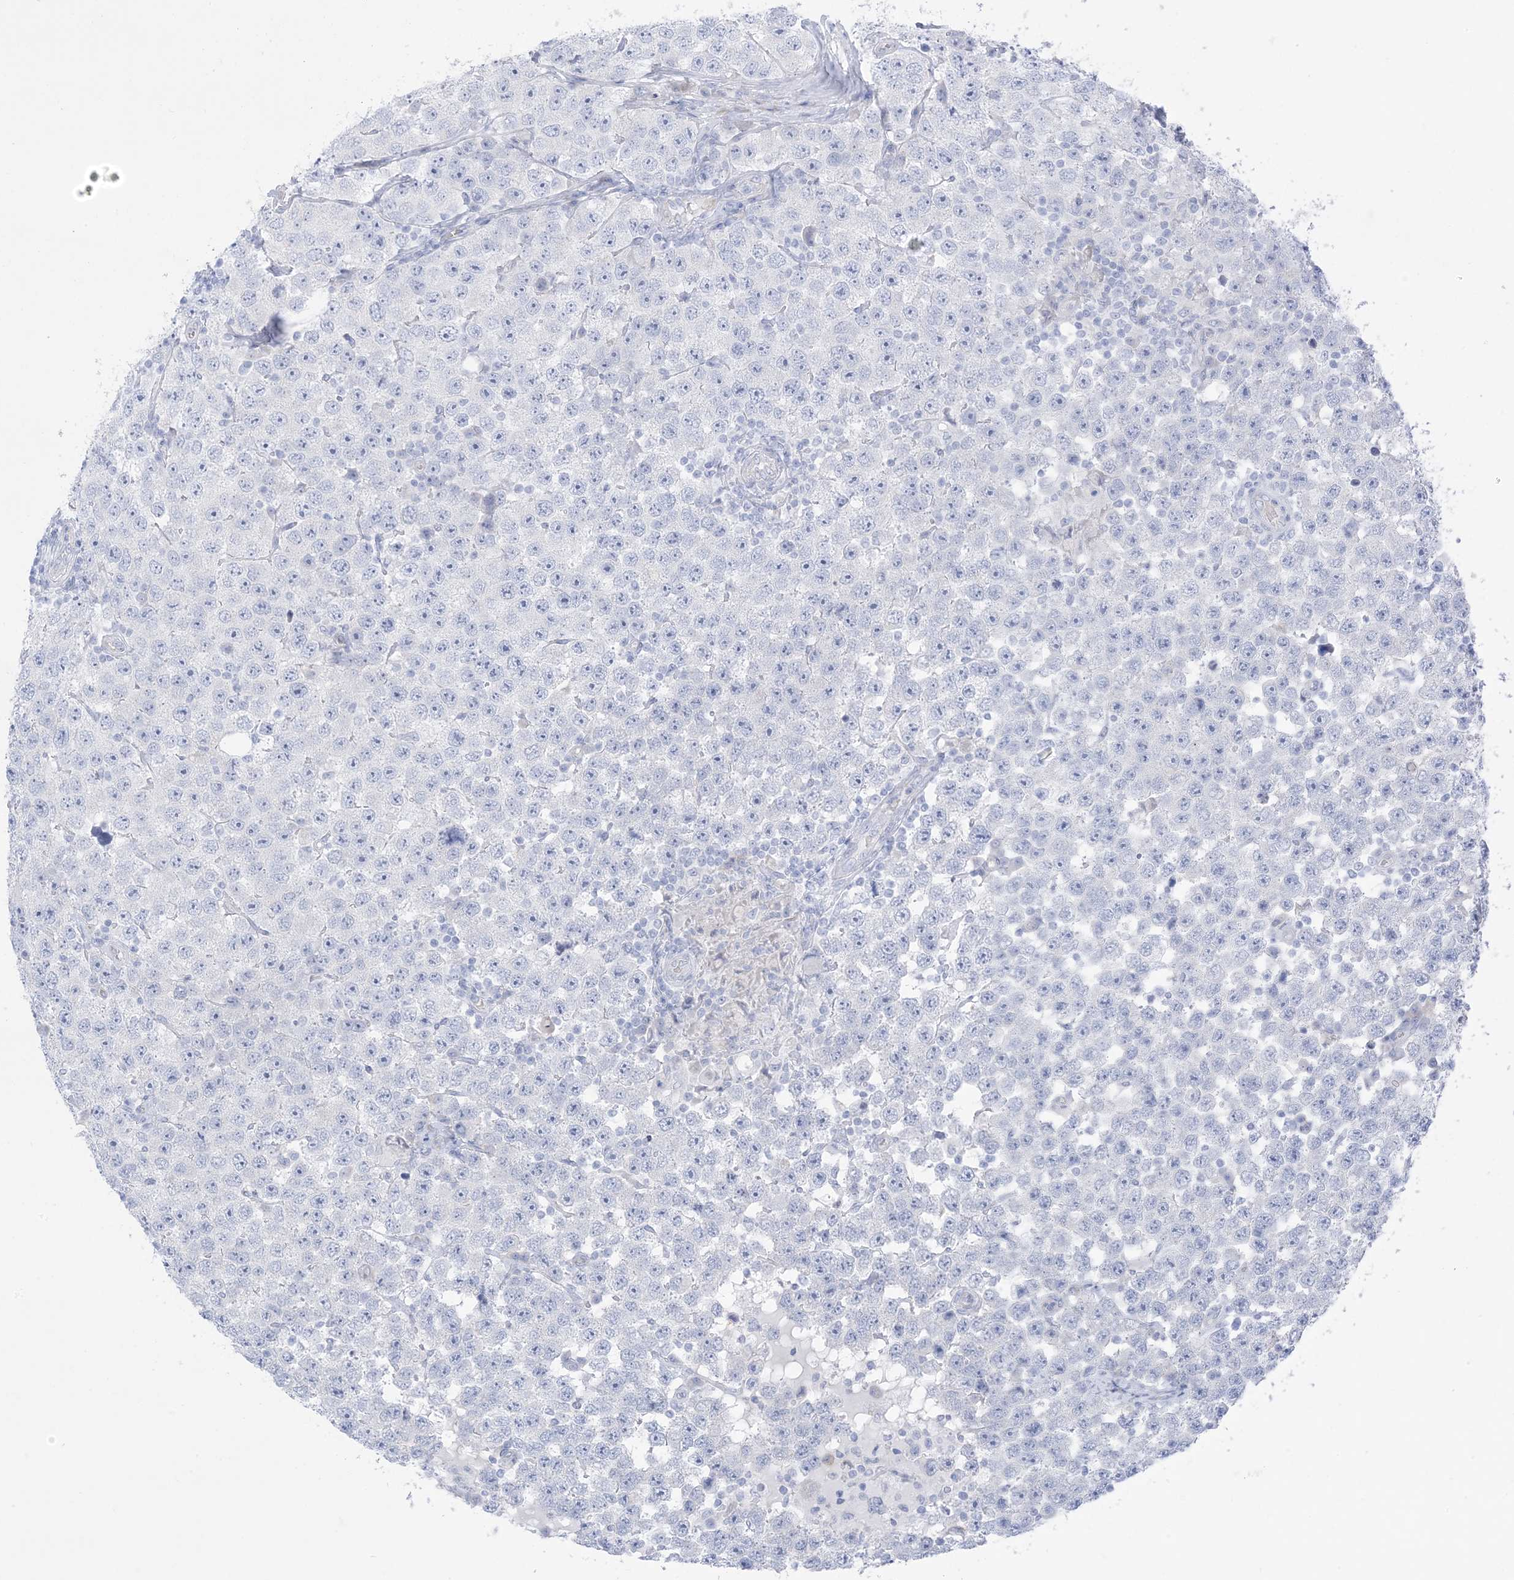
{"staining": {"intensity": "negative", "quantity": "none", "location": "none"}, "tissue": "testis cancer", "cell_type": "Tumor cells", "image_type": "cancer", "snomed": [{"axis": "morphology", "description": "Seminoma, NOS"}, {"axis": "topography", "description": "Testis"}], "caption": "Immunohistochemistry photomicrograph of neoplastic tissue: testis cancer stained with DAB exhibits no significant protein expression in tumor cells.", "gene": "XIRP2", "patient": {"sex": "male", "age": 28}}